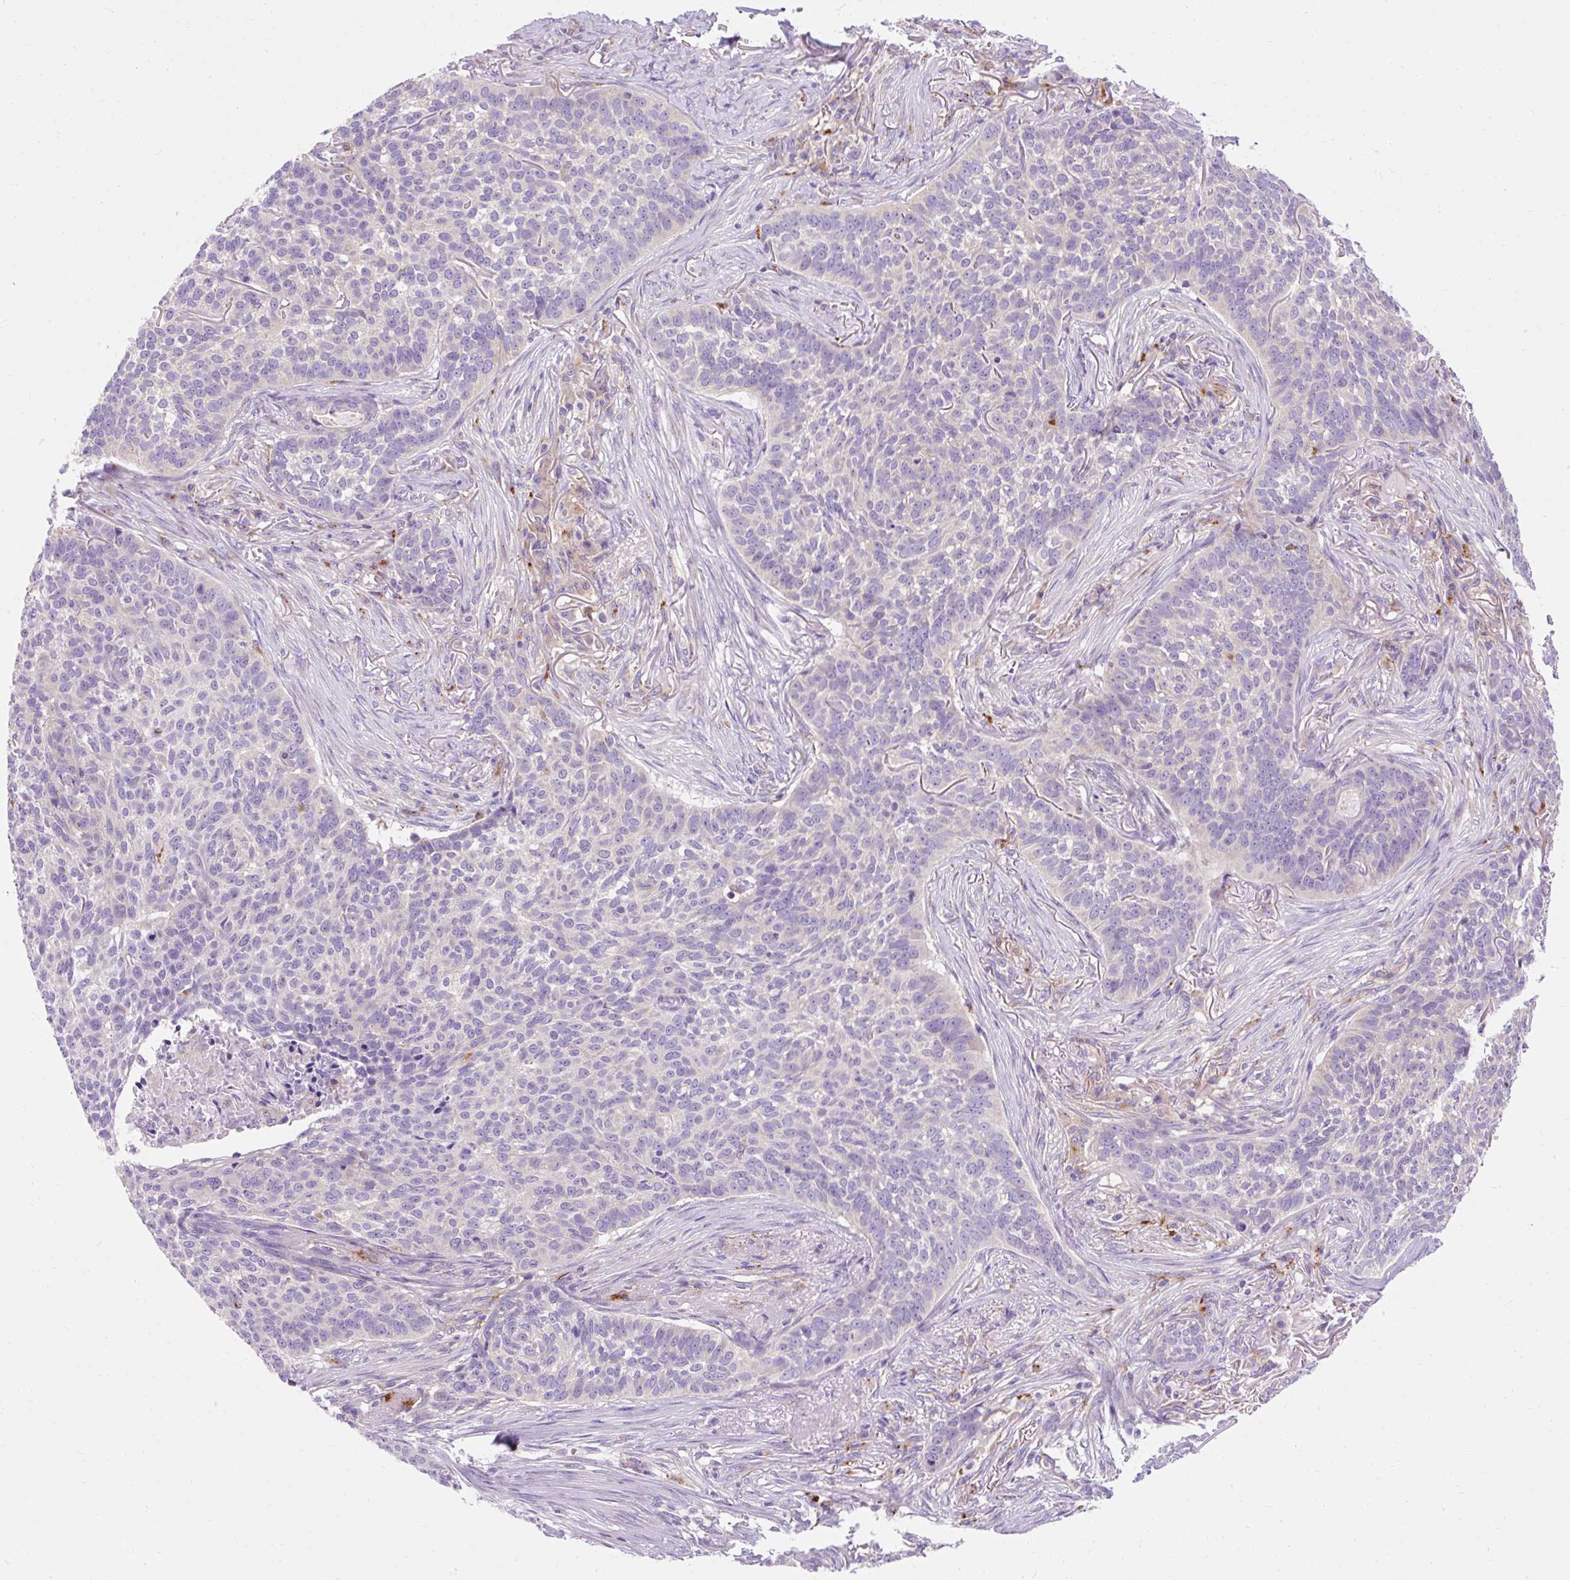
{"staining": {"intensity": "negative", "quantity": "none", "location": "none"}, "tissue": "skin cancer", "cell_type": "Tumor cells", "image_type": "cancer", "snomed": [{"axis": "morphology", "description": "Basal cell carcinoma"}, {"axis": "topography", "description": "Skin"}], "caption": "Immunohistochemical staining of human skin basal cell carcinoma exhibits no significant expression in tumor cells.", "gene": "OR4K15", "patient": {"sex": "male", "age": 85}}